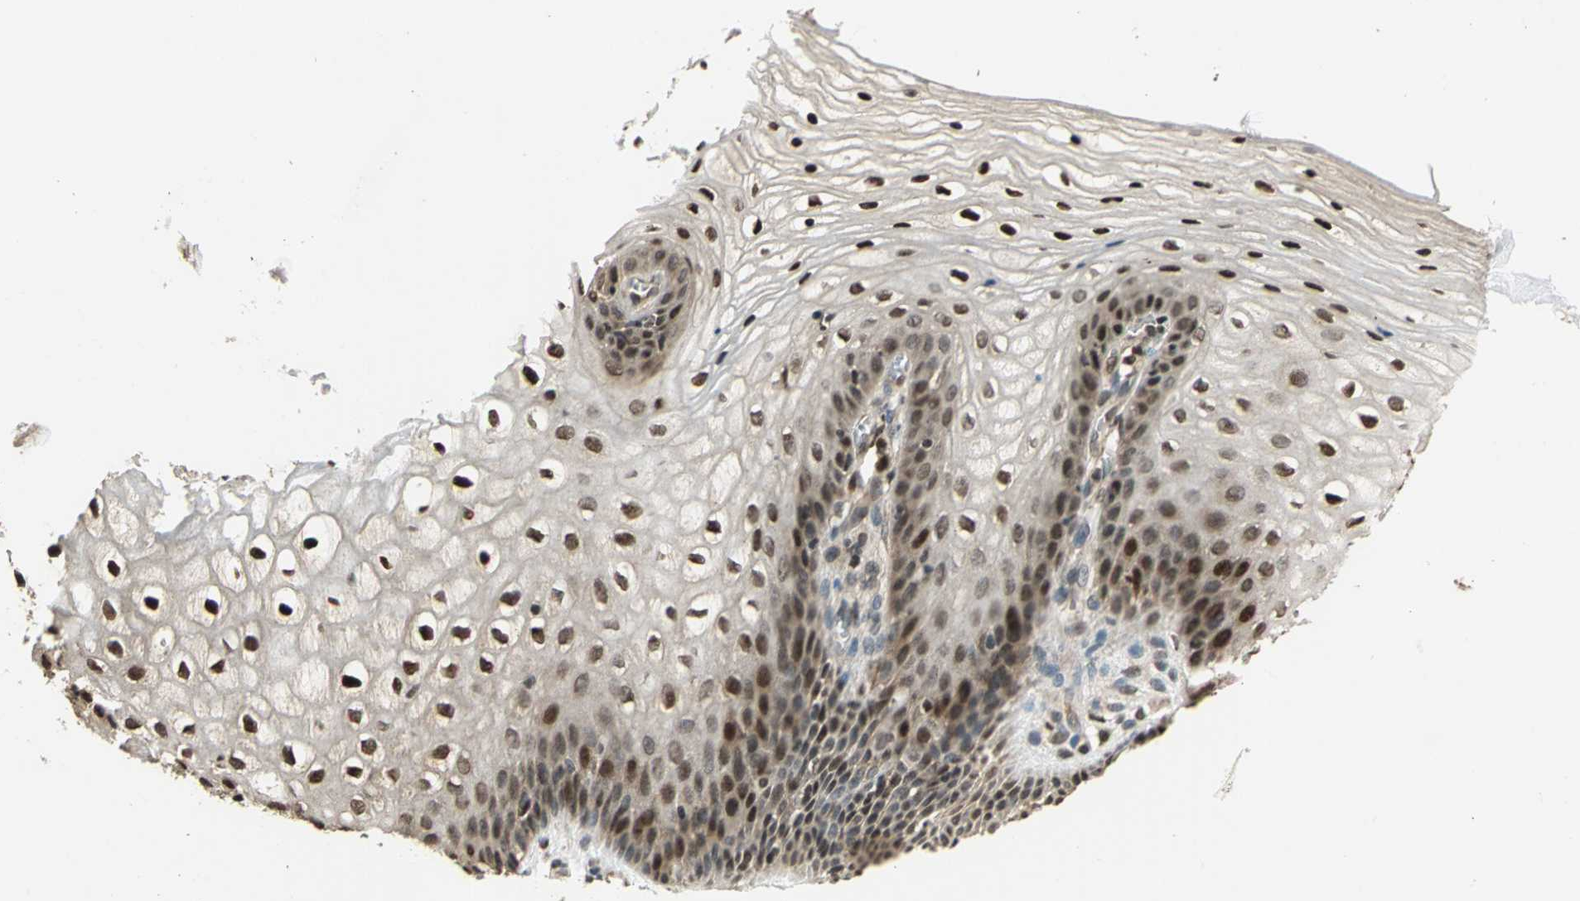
{"staining": {"intensity": "moderate", "quantity": ">75%", "location": "nuclear"}, "tissue": "vagina", "cell_type": "Squamous epithelial cells", "image_type": "normal", "snomed": [{"axis": "morphology", "description": "Normal tissue, NOS"}, {"axis": "topography", "description": "Vagina"}], "caption": "Immunohistochemical staining of normal vagina demonstrates moderate nuclear protein positivity in approximately >75% of squamous epithelial cells. Immunohistochemistry (ihc) stains the protein of interest in brown and the nuclei are stained blue.", "gene": "PSMC3", "patient": {"sex": "female", "age": 34}}